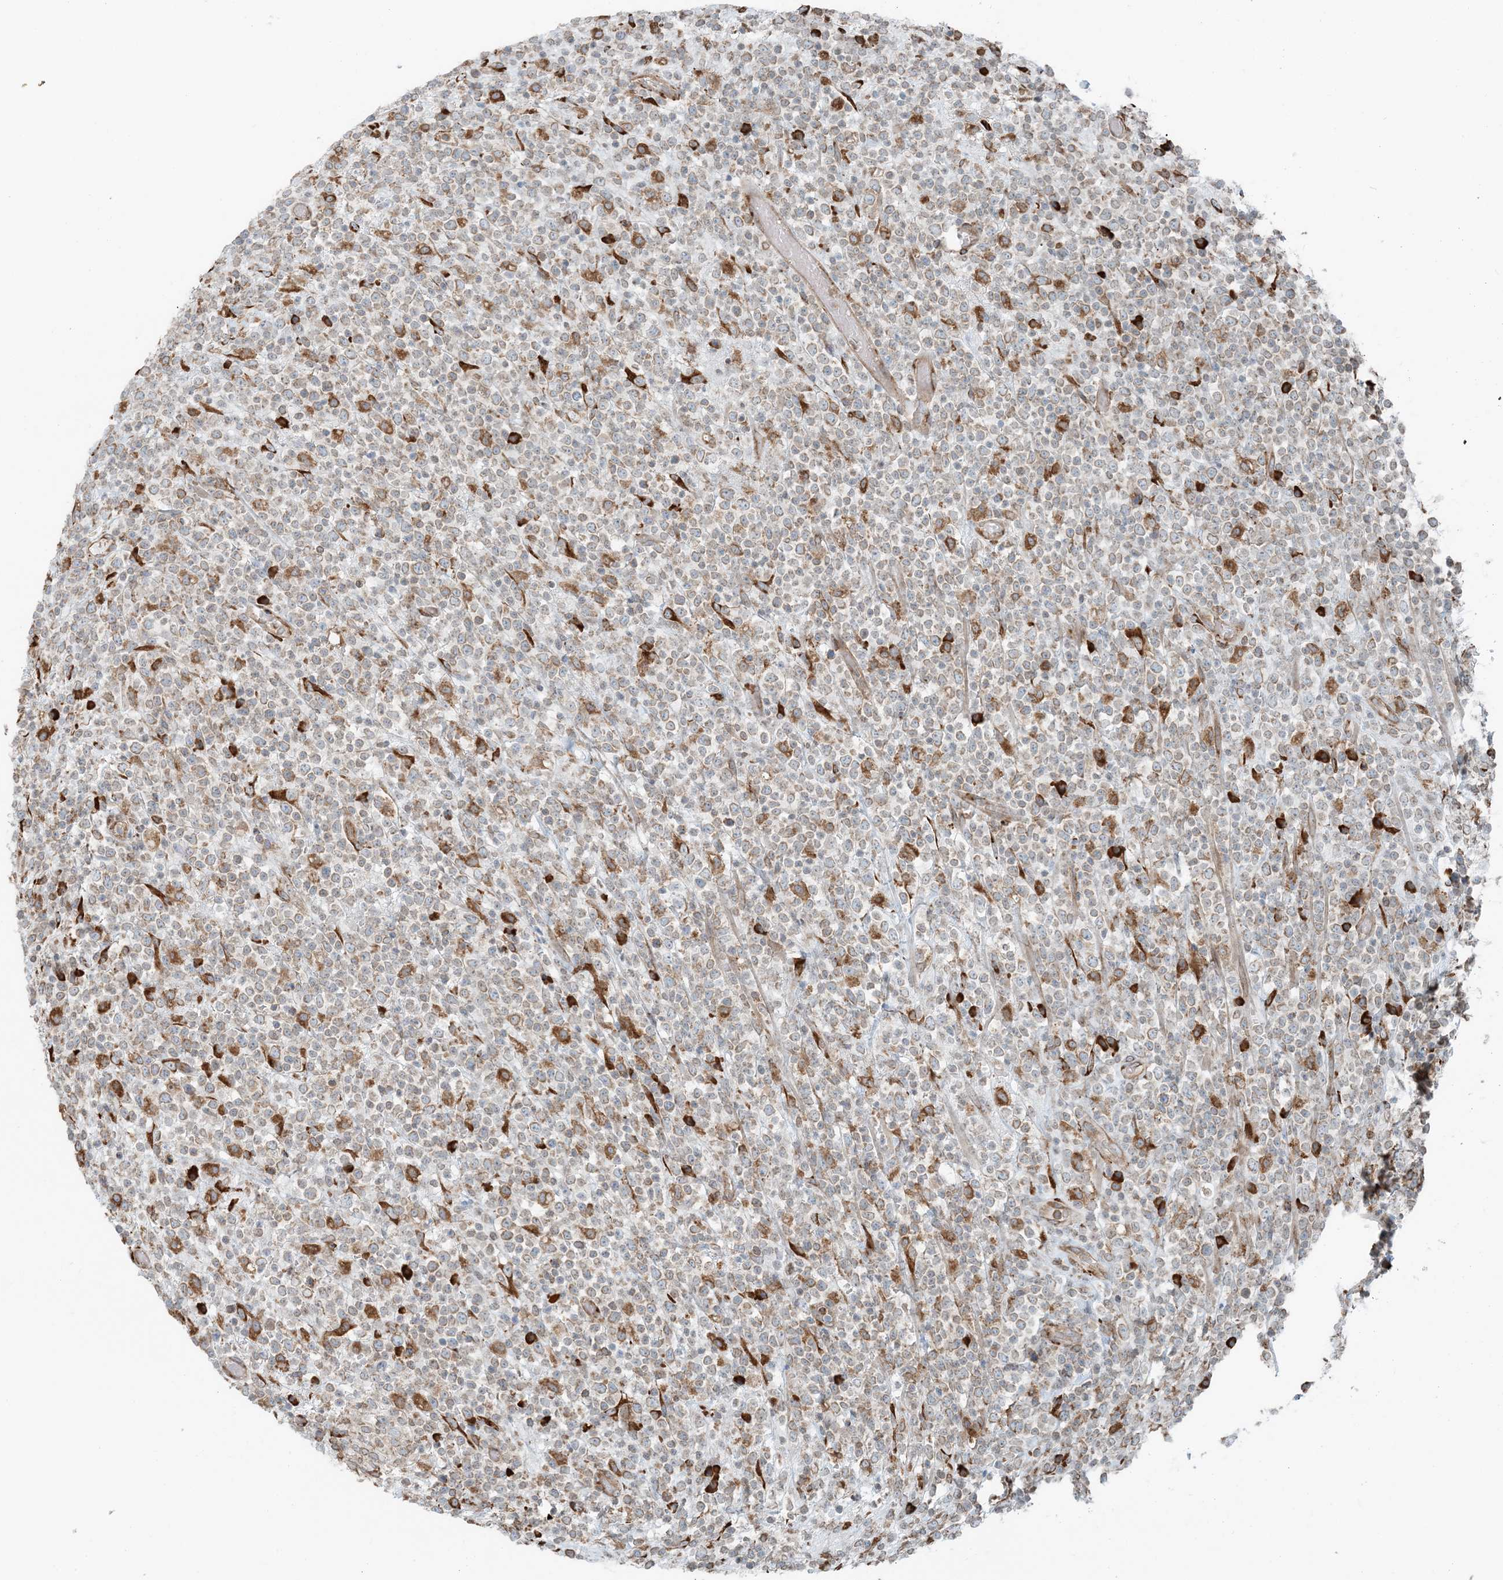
{"staining": {"intensity": "weak", "quantity": ">75%", "location": "cytoplasmic/membranous"}, "tissue": "lymphoma", "cell_type": "Tumor cells", "image_type": "cancer", "snomed": [{"axis": "morphology", "description": "Malignant lymphoma, non-Hodgkin's type, High grade"}, {"axis": "topography", "description": "Colon"}], "caption": "Immunohistochemical staining of human lymphoma exhibits low levels of weak cytoplasmic/membranous staining in about >75% of tumor cells.", "gene": "CERKL", "patient": {"sex": "female", "age": 53}}